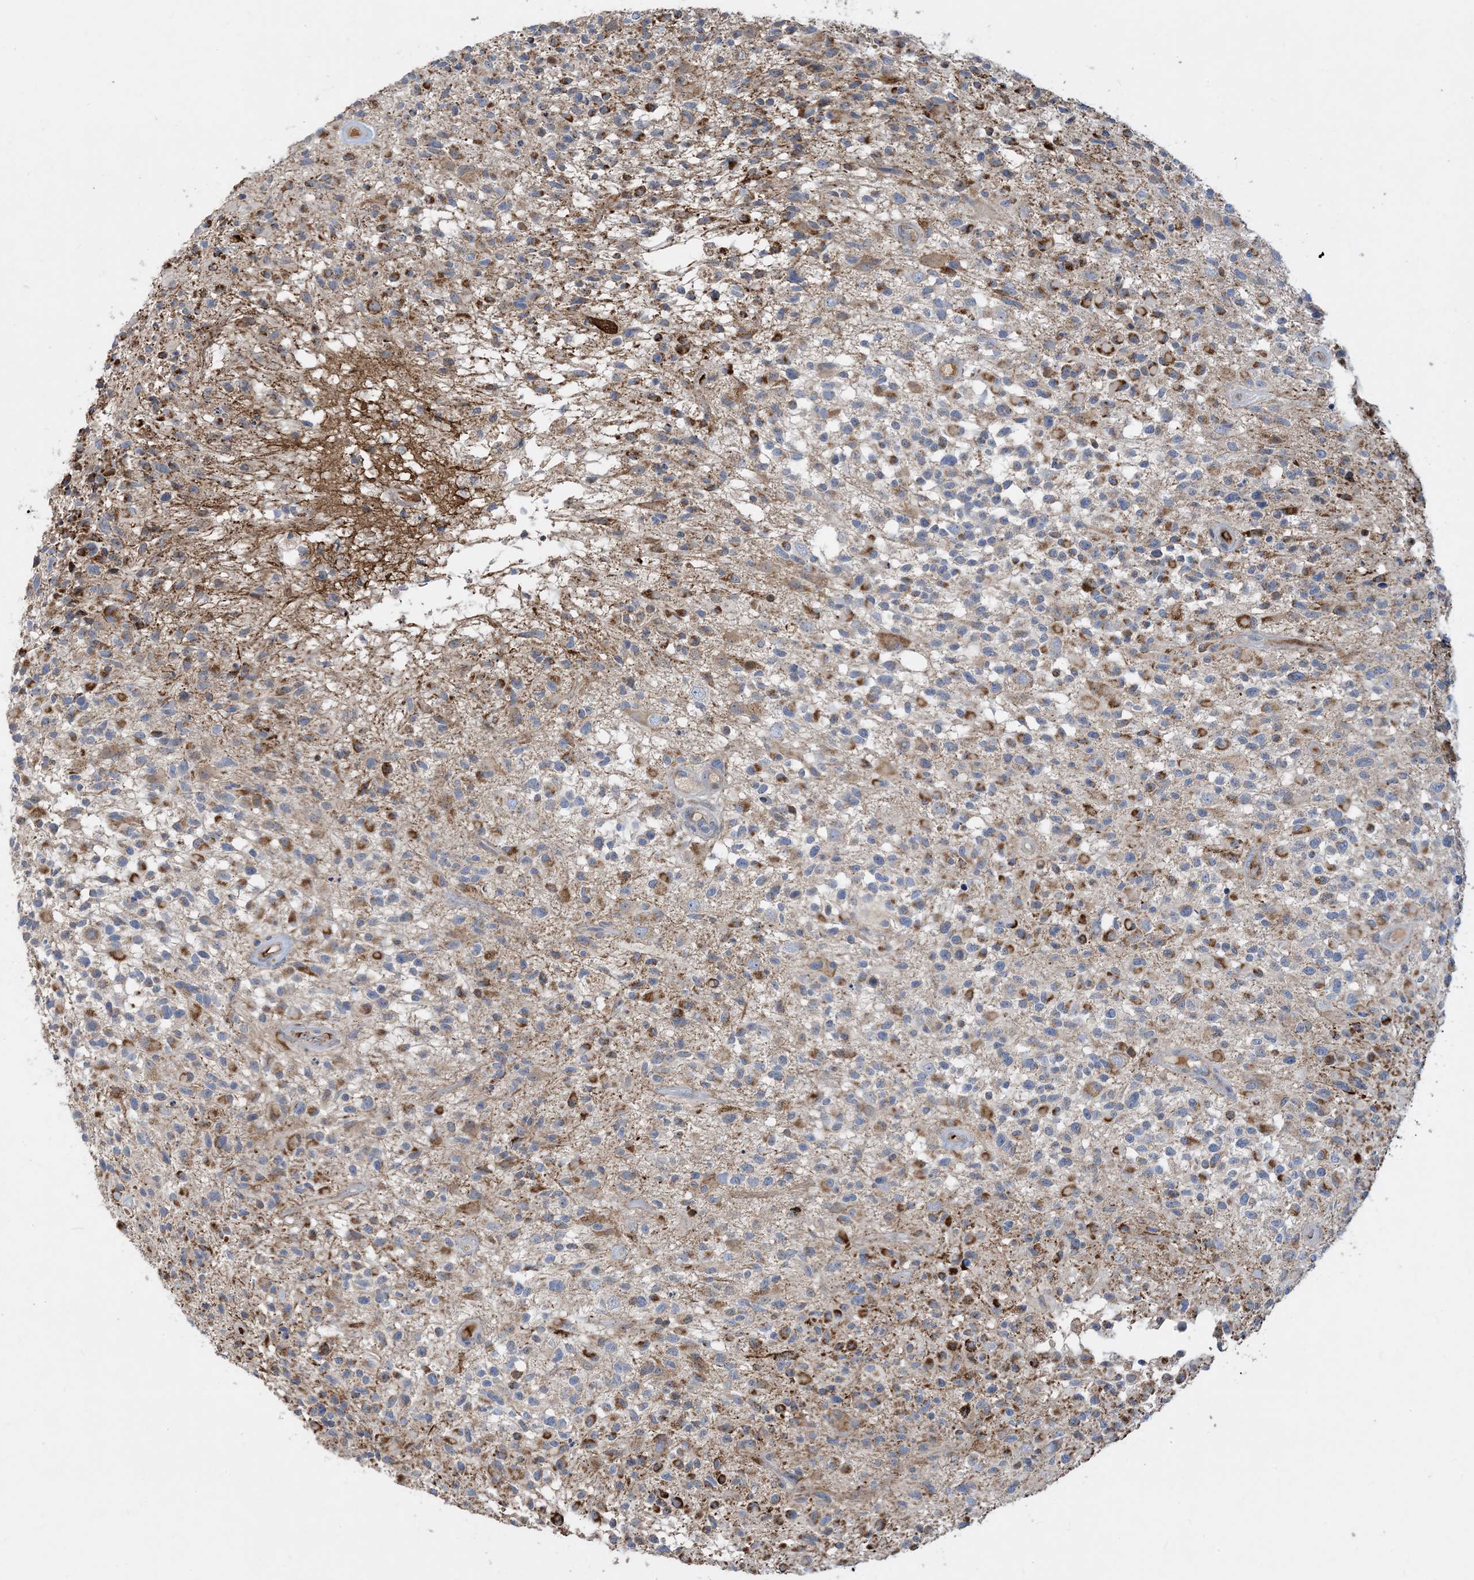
{"staining": {"intensity": "moderate", "quantity": "25%-75%", "location": "cytoplasmic/membranous"}, "tissue": "glioma", "cell_type": "Tumor cells", "image_type": "cancer", "snomed": [{"axis": "morphology", "description": "Glioma, malignant, High grade"}, {"axis": "morphology", "description": "Glioblastoma, NOS"}, {"axis": "topography", "description": "Brain"}], "caption": "Immunohistochemistry (IHC) image of human glioma stained for a protein (brown), which exhibits medium levels of moderate cytoplasmic/membranous positivity in about 25%-75% of tumor cells.", "gene": "ECHDC1", "patient": {"sex": "male", "age": 60}}